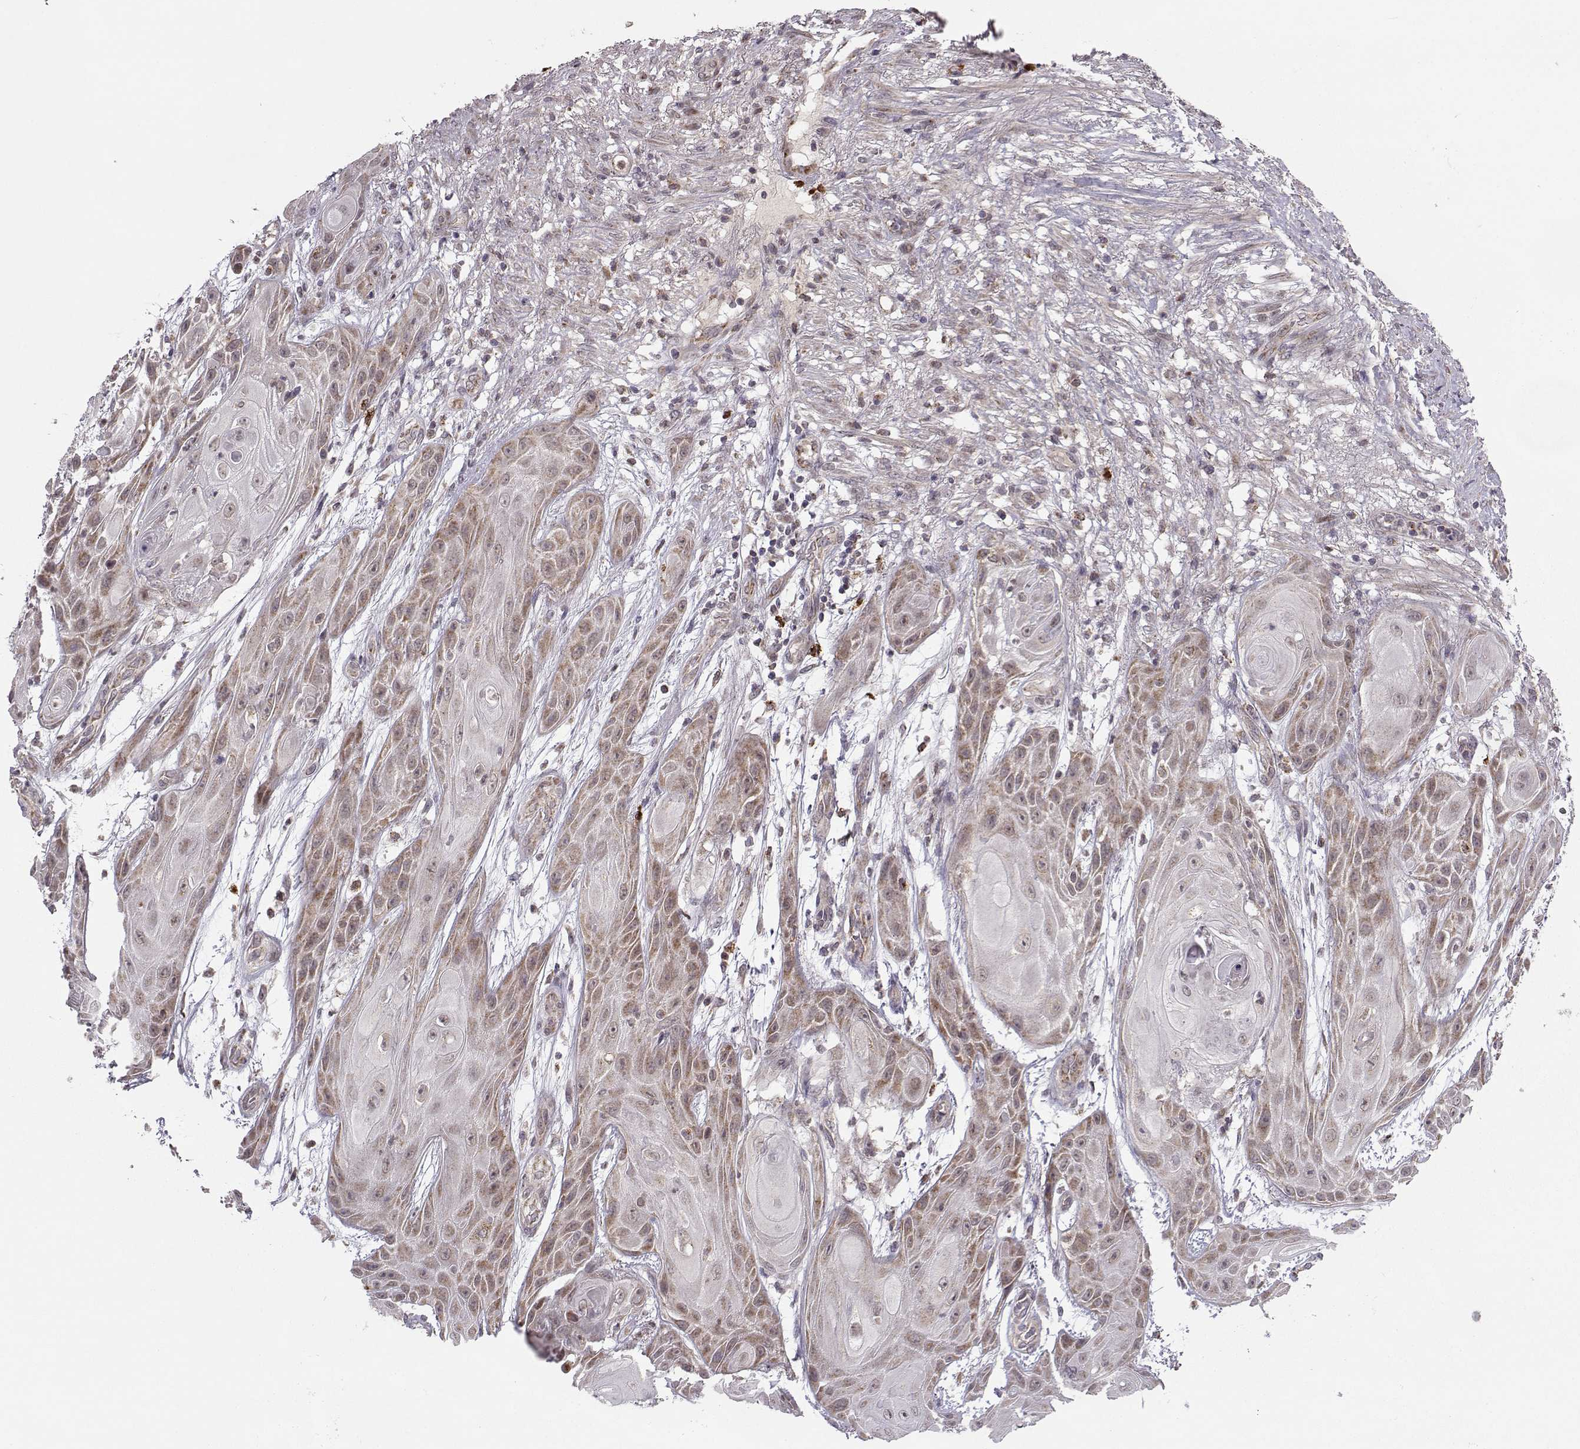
{"staining": {"intensity": "moderate", "quantity": "25%-75%", "location": "cytoplasmic/membranous"}, "tissue": "skin cancer", "cell_type": "Tumor cells", "image_type": "cancer", "snomed": [{"axis": "morphology", "description": "Squamous cell carcinoma, NOS"}, {"axis": "topography", "description": "Skin"}], "caption": "The photomicrograph shows staining of squamous cell carcinoma (skin), revealing moderate cytoplasmic/membranous protein staining (brown color) within tumor cells.", "gene": "NECAB3", "patient": {"sex": "male", "age": 62}}